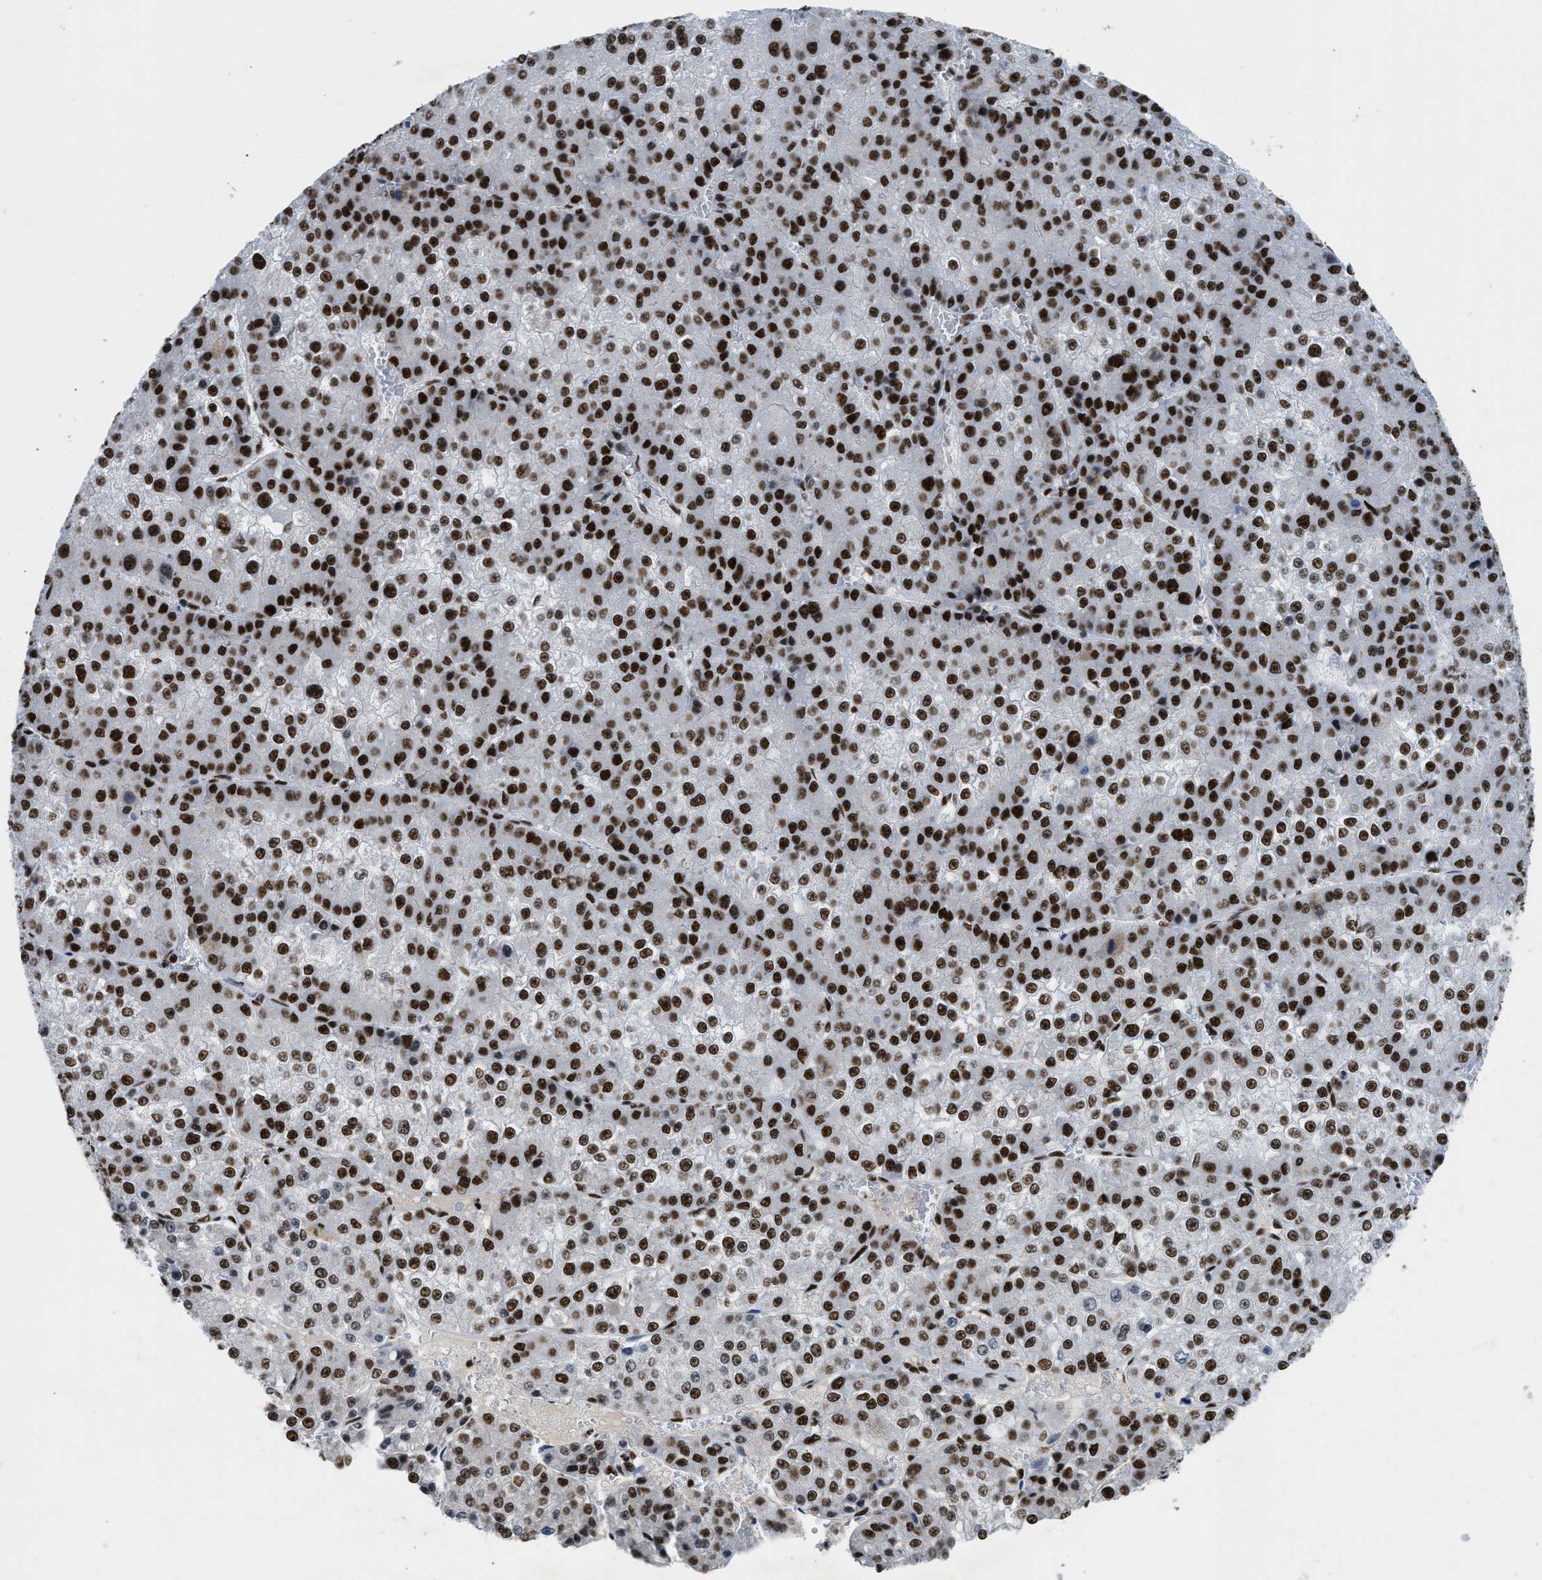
{"staining": {"intensity": "strong", "quantity": ">75%", "location": "nuclear"}, "tissue": "liver cancer", "cell_type": "Tumor cells", "image_type": "cancer", "snomed": [{"axis": "morphology", "description": "Carcinoma, Hepatocellular, NOS"}, {"axis": "topography", "description": "Liver"}], "caption": "This is an image of IHC staining of hepatocellular carcinoma (liver), which shows strong staining in the nuclear of tumor cells.", "gene": "SCAF4", "patient": {"sex": "female", "age": 73}}